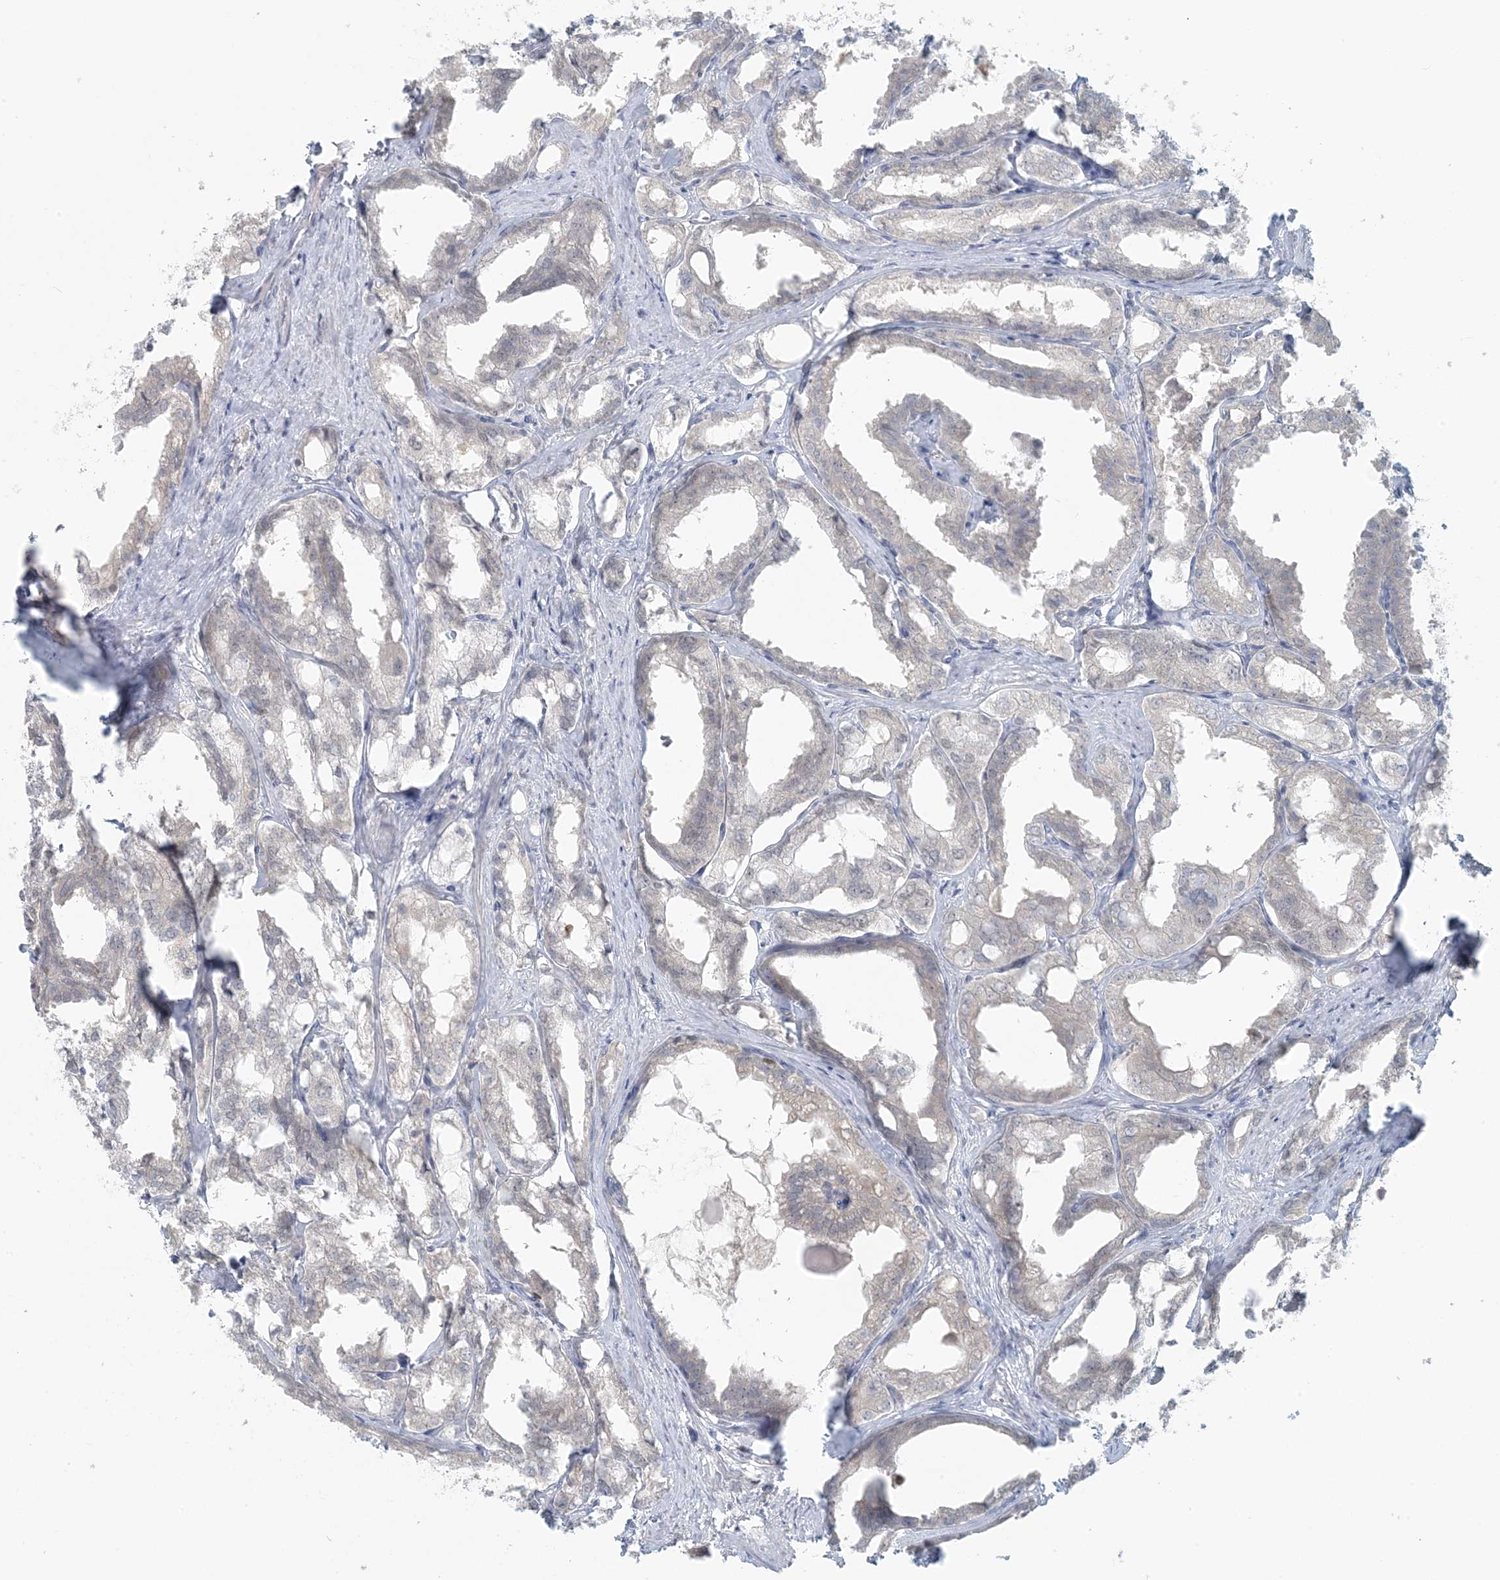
{"staining": {"intensity": "negative", "quantity": "none", "location": "none"}, "tissue": "prostate cancer", "cell_type": "Tumor cells", "image_type": "cancer", "snomed": [{"axis": "morphology", "description": "Adenocarcinoma, High grade"}, {"axis": "topography", "description": "Prostate"}], "caption": "This is an immunohistochemistry micrograph of prostate cancer (high-grade adenocarcinoma). There is no expression in tumor cells.", "gene": "CTDNEP1", "patient": {"sex": "male", "age": 50}}